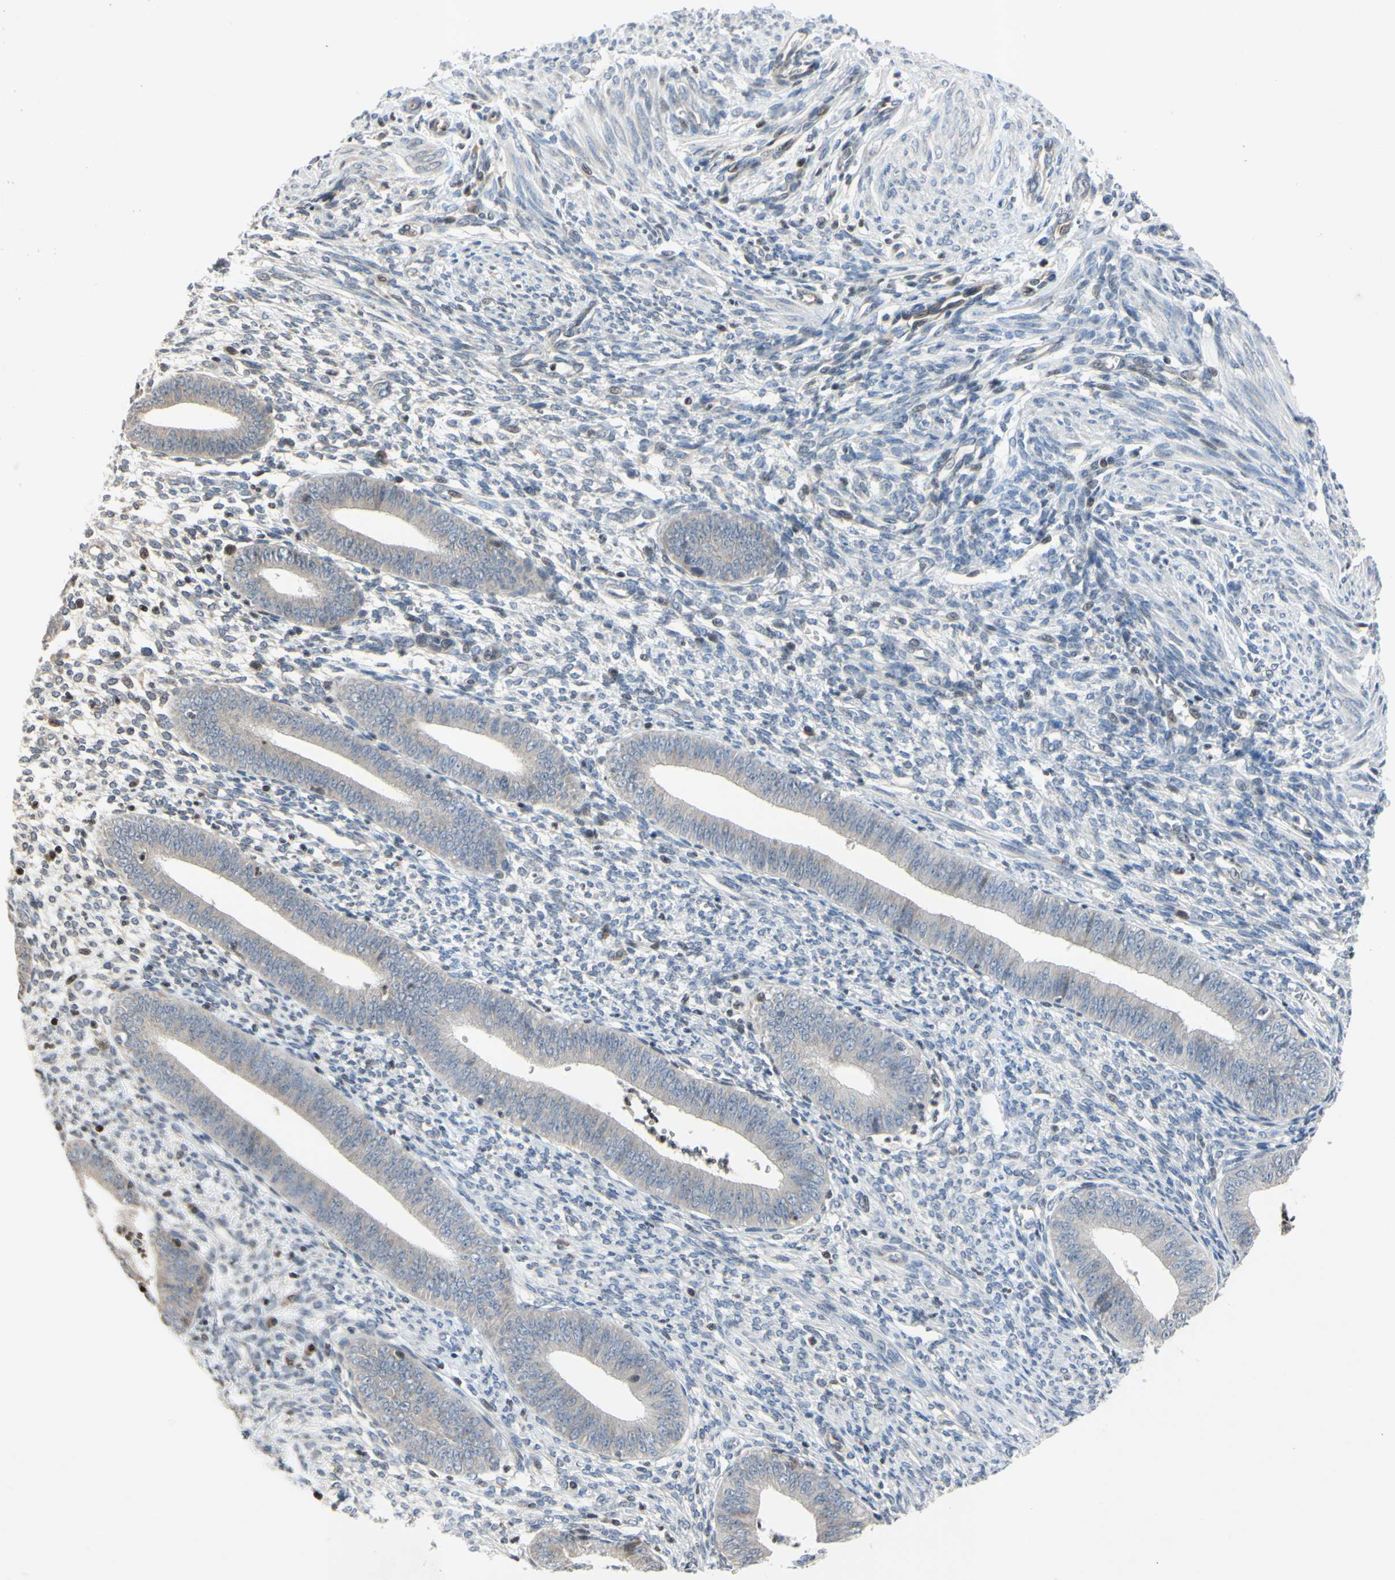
{"staining": {"intensity": "moderate", "quantity": "<25%", "location": "cytoplasmic/membranous"}, "tissue": "endometrium", "cell_type": "Cells in endometrial stroma", "image_type": "normal", "snomed": [{"axis": "morphology", "description": "Normal tissue, NOS"}, {"axis": "topography", "description": "Endometrium"}], "caption": "Immunohistochemical staining of benign endometrium reveals moderate cytoplasmic/membranous protein expression in about <25% of cells in endometrial stroma. (Stains: DAB in brown, nuclei in blue, Microscopy: brightfield microscopy at high magnification).", "gene": "ARG1", "patient": {"sex": "female", "age": 35}}